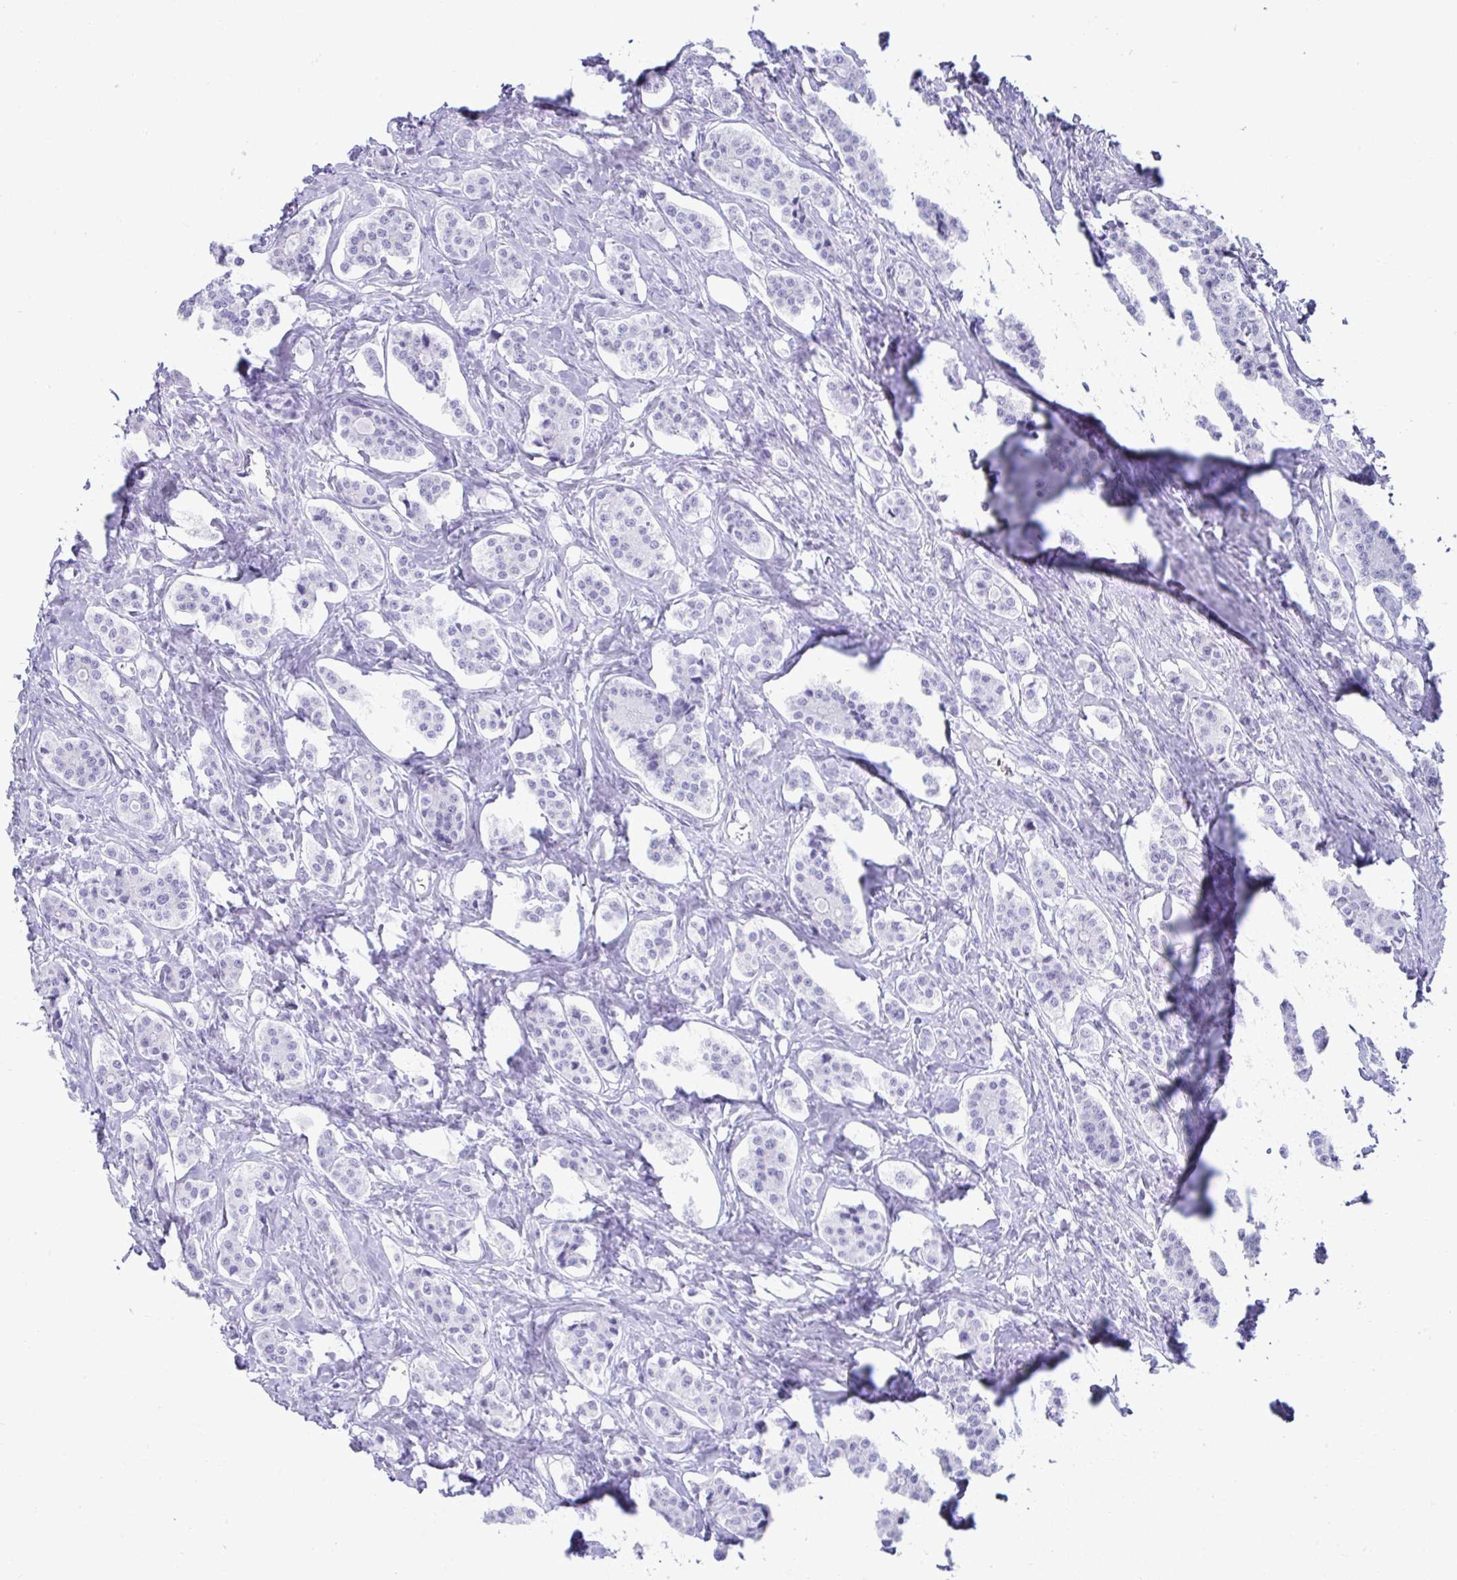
{"staining": {"intensity": "negative", "quantity": "none", "location": "none"}, "tissue": "carcinoid", "cell_type": "Tumor cells", "image_type": "cancer", "snomed": [{"axis": "morphology", "description": "Carcinoid, malignant, NOS"}, {"axis": "topography", "description": "Small intestine"}], "caption": "The immunohistochemistry image has no significant staining in tumor cells of carcinoid (malignant) tissue.", "gene": "PSCA", "patient": {"sex": "male", "age": 63}}